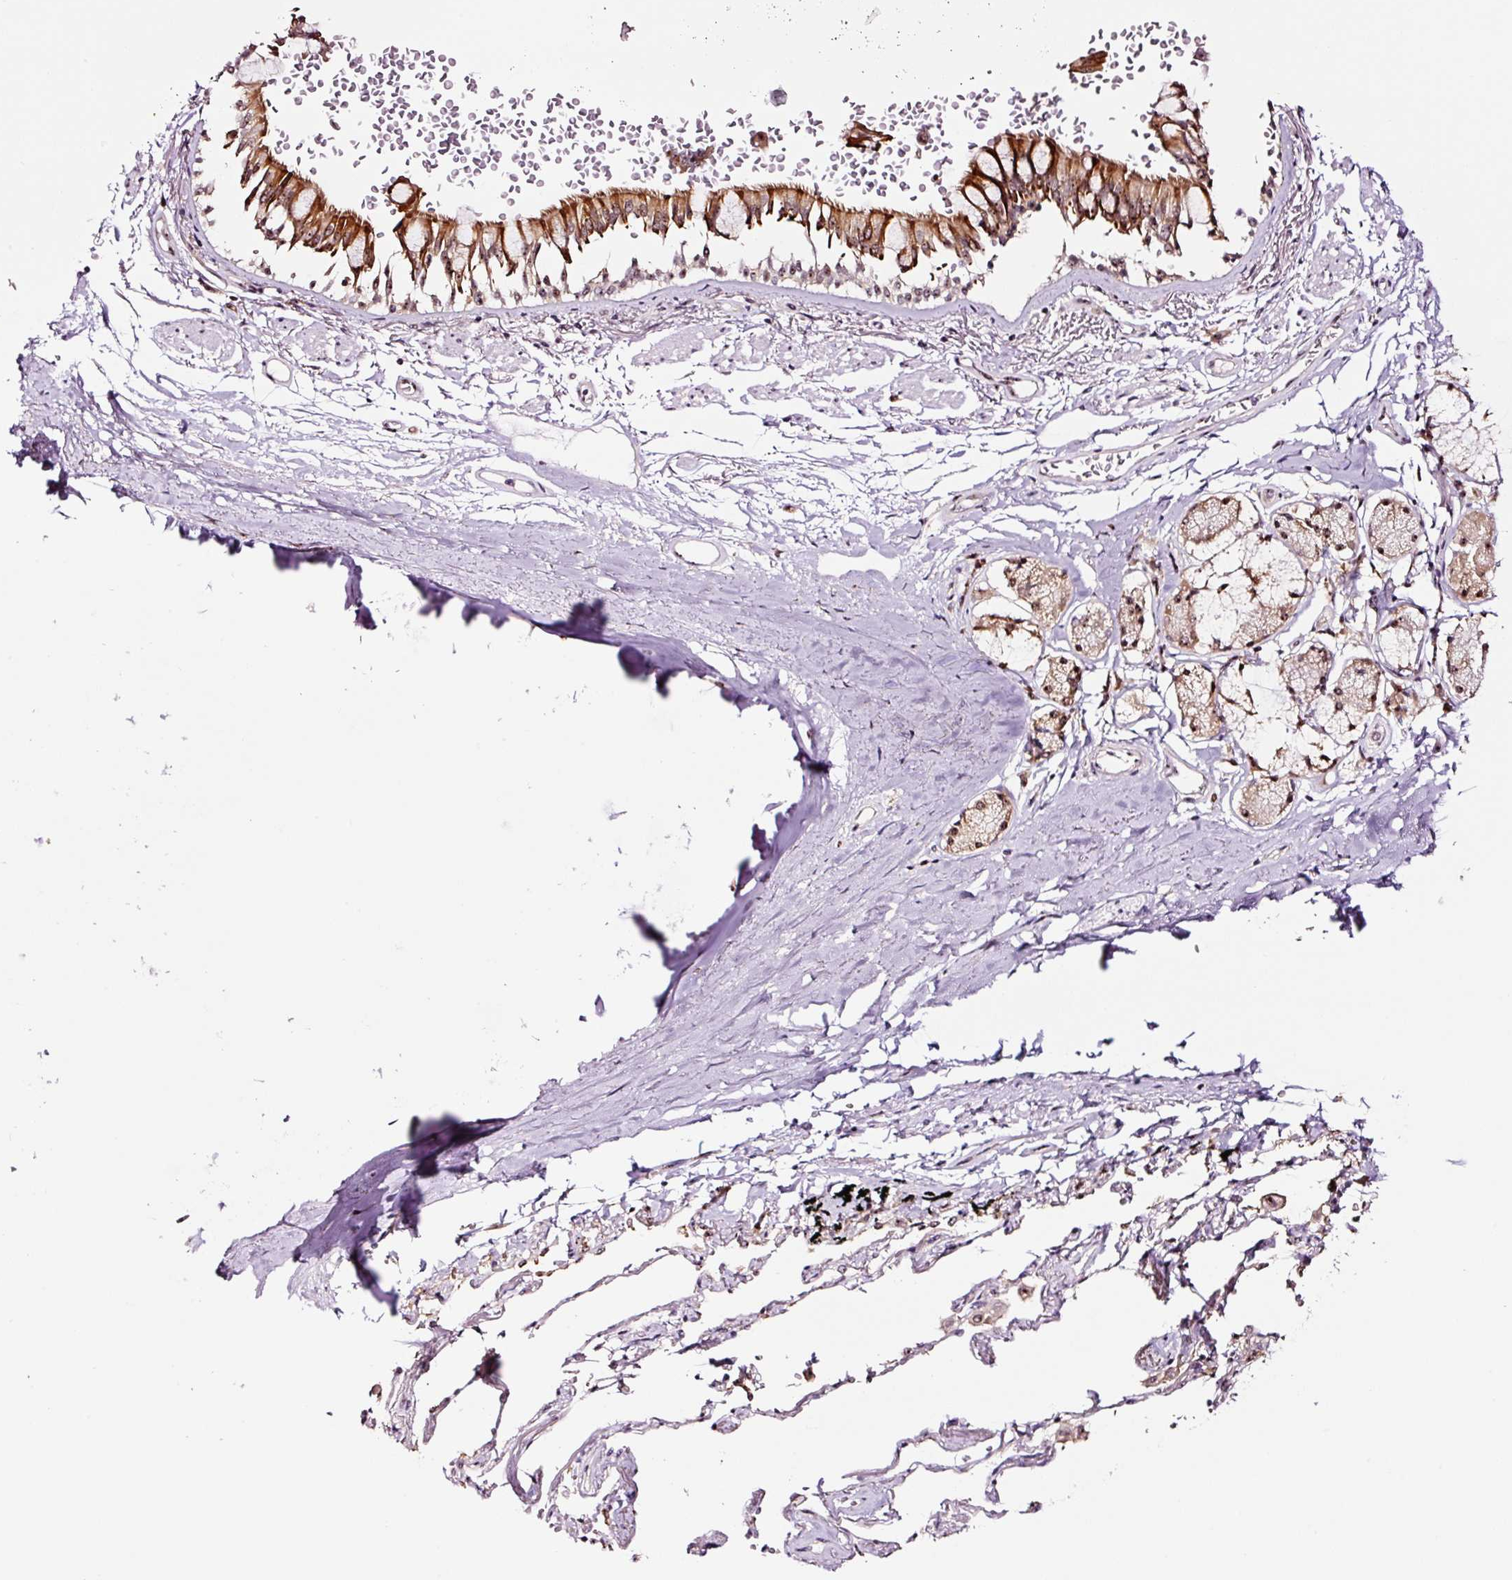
{"staining": {"intensity": "moderate", "quantity": ">75%", "location": "cytoplasmic/membranous,nuclear"}, "tissue": "bronchus", "cell_type": "Respiratory epithelial cells", "image_type": "normal", "snomed": [{"axis": "morphology", "description": "Normal tissue, NOS"}, {"axis": "topography", "description": "Bronchus"}], "caption": "DAB (3,3'-diaminobenzidine) immunohistochemical staining of unremarkable human bronchus displays moderate cytoplasmic/membranous,nuclear protein positivity in approximately >75% of respiratory epithelial cells.", "gene": "GNL3", "patient": {"sex": "male", "age": 70}}